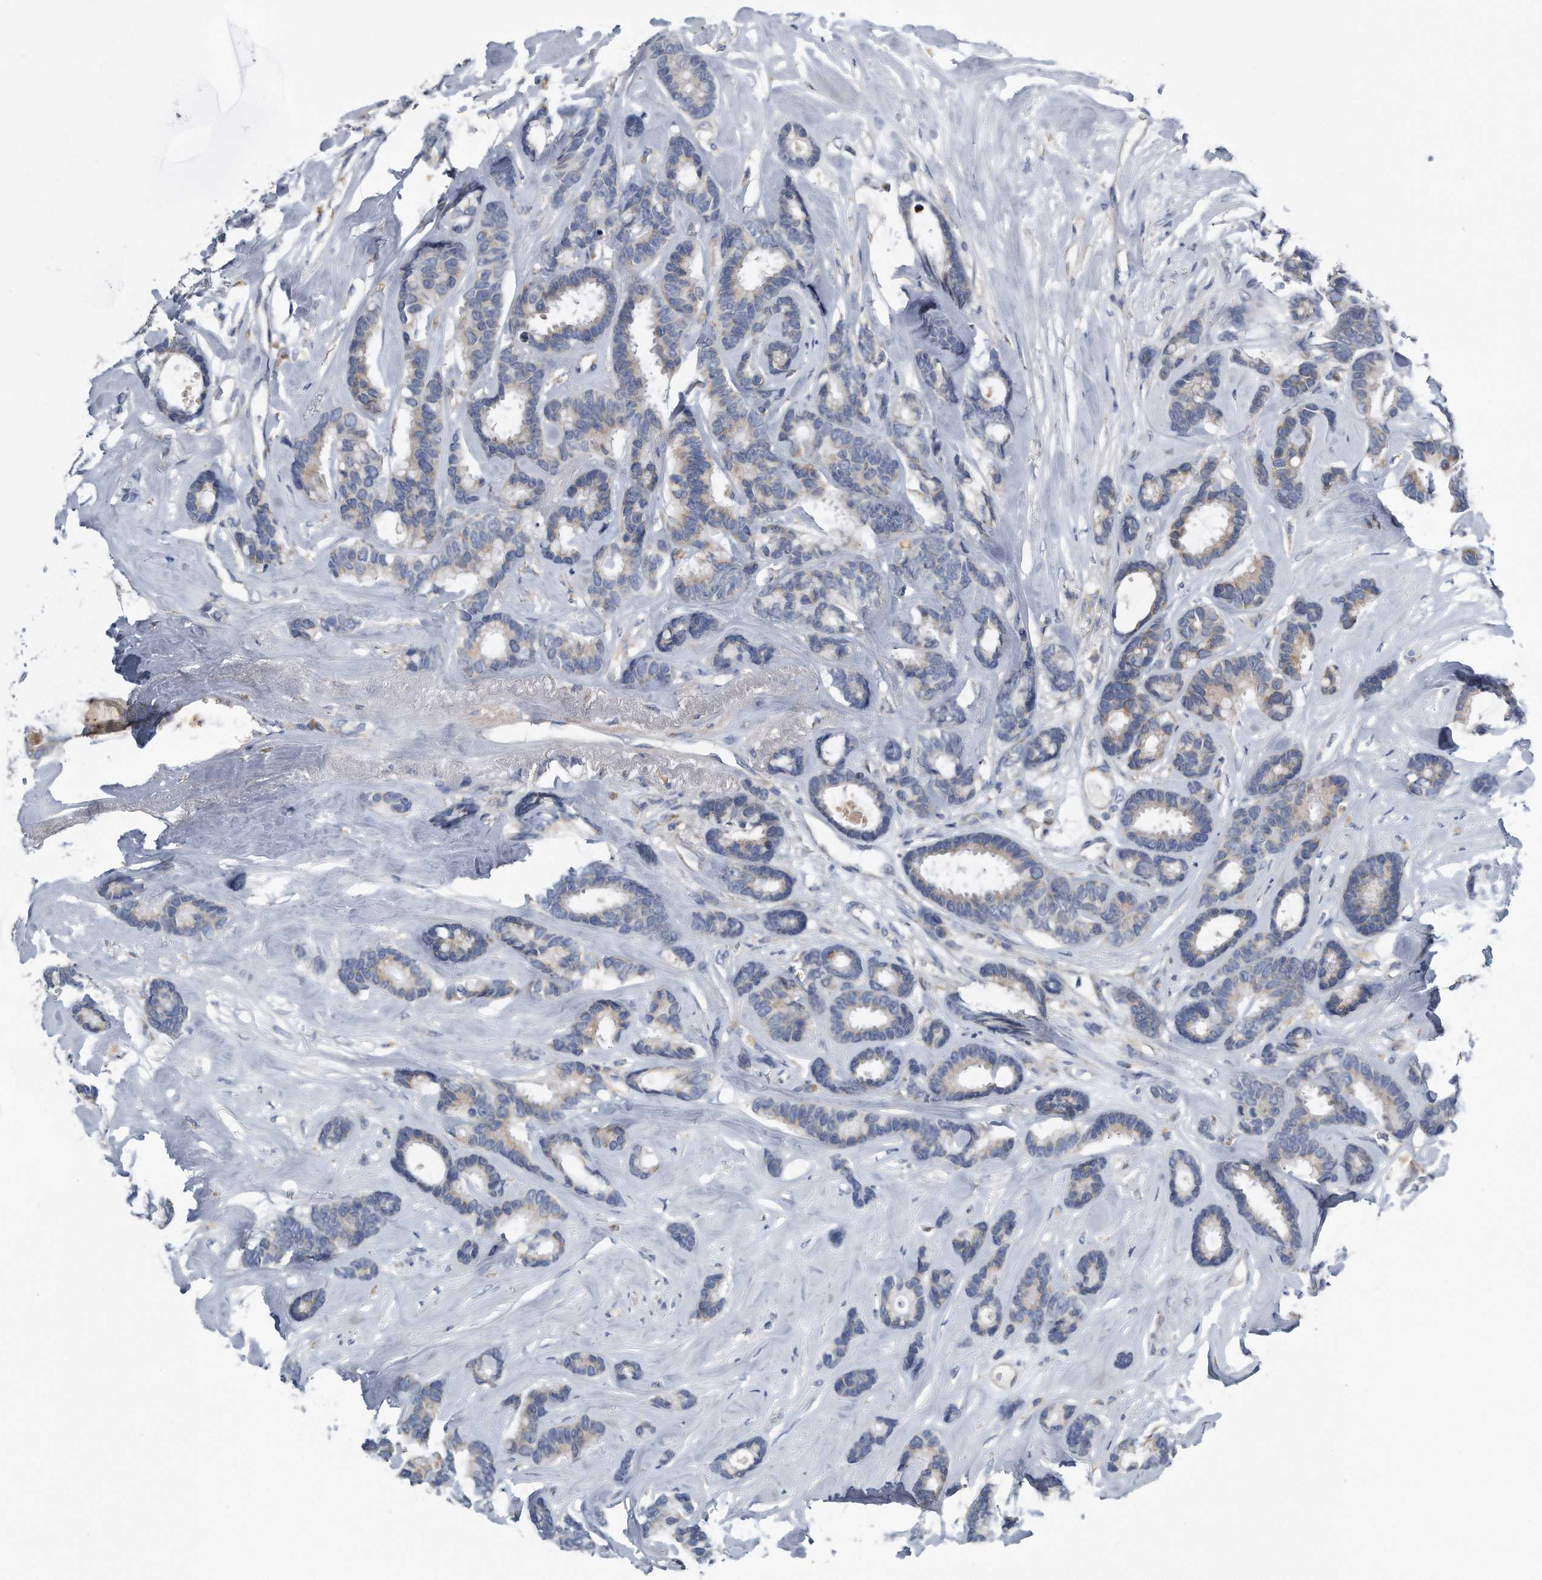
{"staining": {"intensity": "negative", "quantity": "none", "location": "none"}, "tissue": "breast cancer", "cell_type": "Tumor cells", "image_type": "cancer", "snomed": [{"axis": "morphology", "description": "Duct carcinoma"}, {"axis": "topography", "description": "Breast"}], "caption": "Immunohistochemistry photomicrograph of human breast cancer stained for a protein (brown), which reveals no staining in tumor cells. The staining is performed using DAB brown chromogen with nuclei counter-stained in using hematoxylin.", "gene": "LYRM4", "patient": {"sex": "female", "age": 87}}